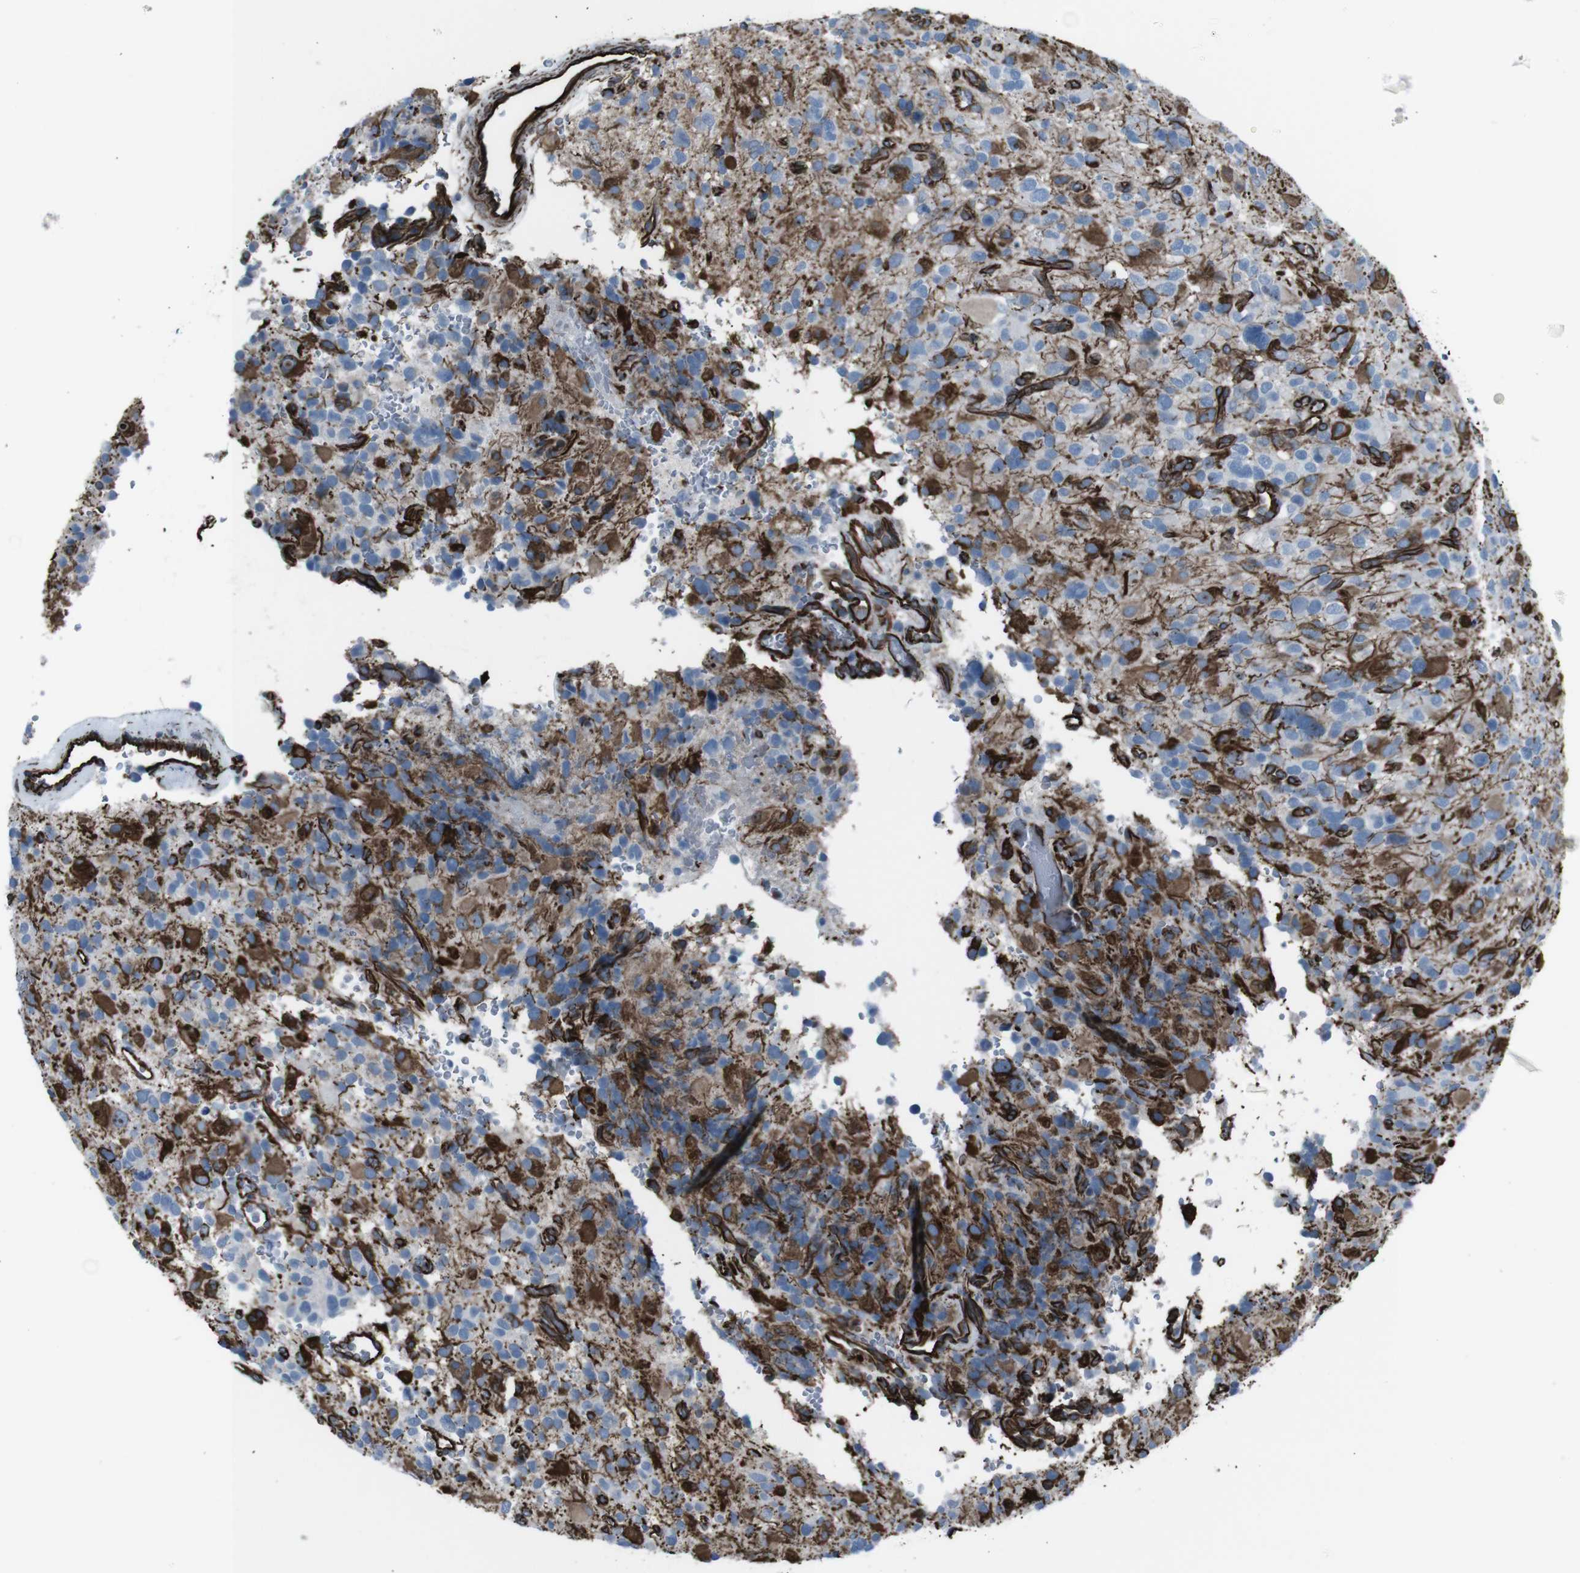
{"staining": {"intensity": "moderate", "quantity": "25%-75%", "location": "cytoplasmic/membranous"}, "tissue": "glioma", "cell_type": "Tumor cells", "image_type": "cancer", "snomed": [{"axis": "morphology", "description": "Glioma, malignant, High grade"}, {"axis": "topography", "description": "Brain"}], "caption": "Human malignant high-grade glioma stained for a protein (brown) reveals moderate cytoplasmic/membranous positive positivity in approximately 25%-75% of tumor cells.", "gene": "ZDHHC6", "patient": {"sex": "male", "age": 48}}